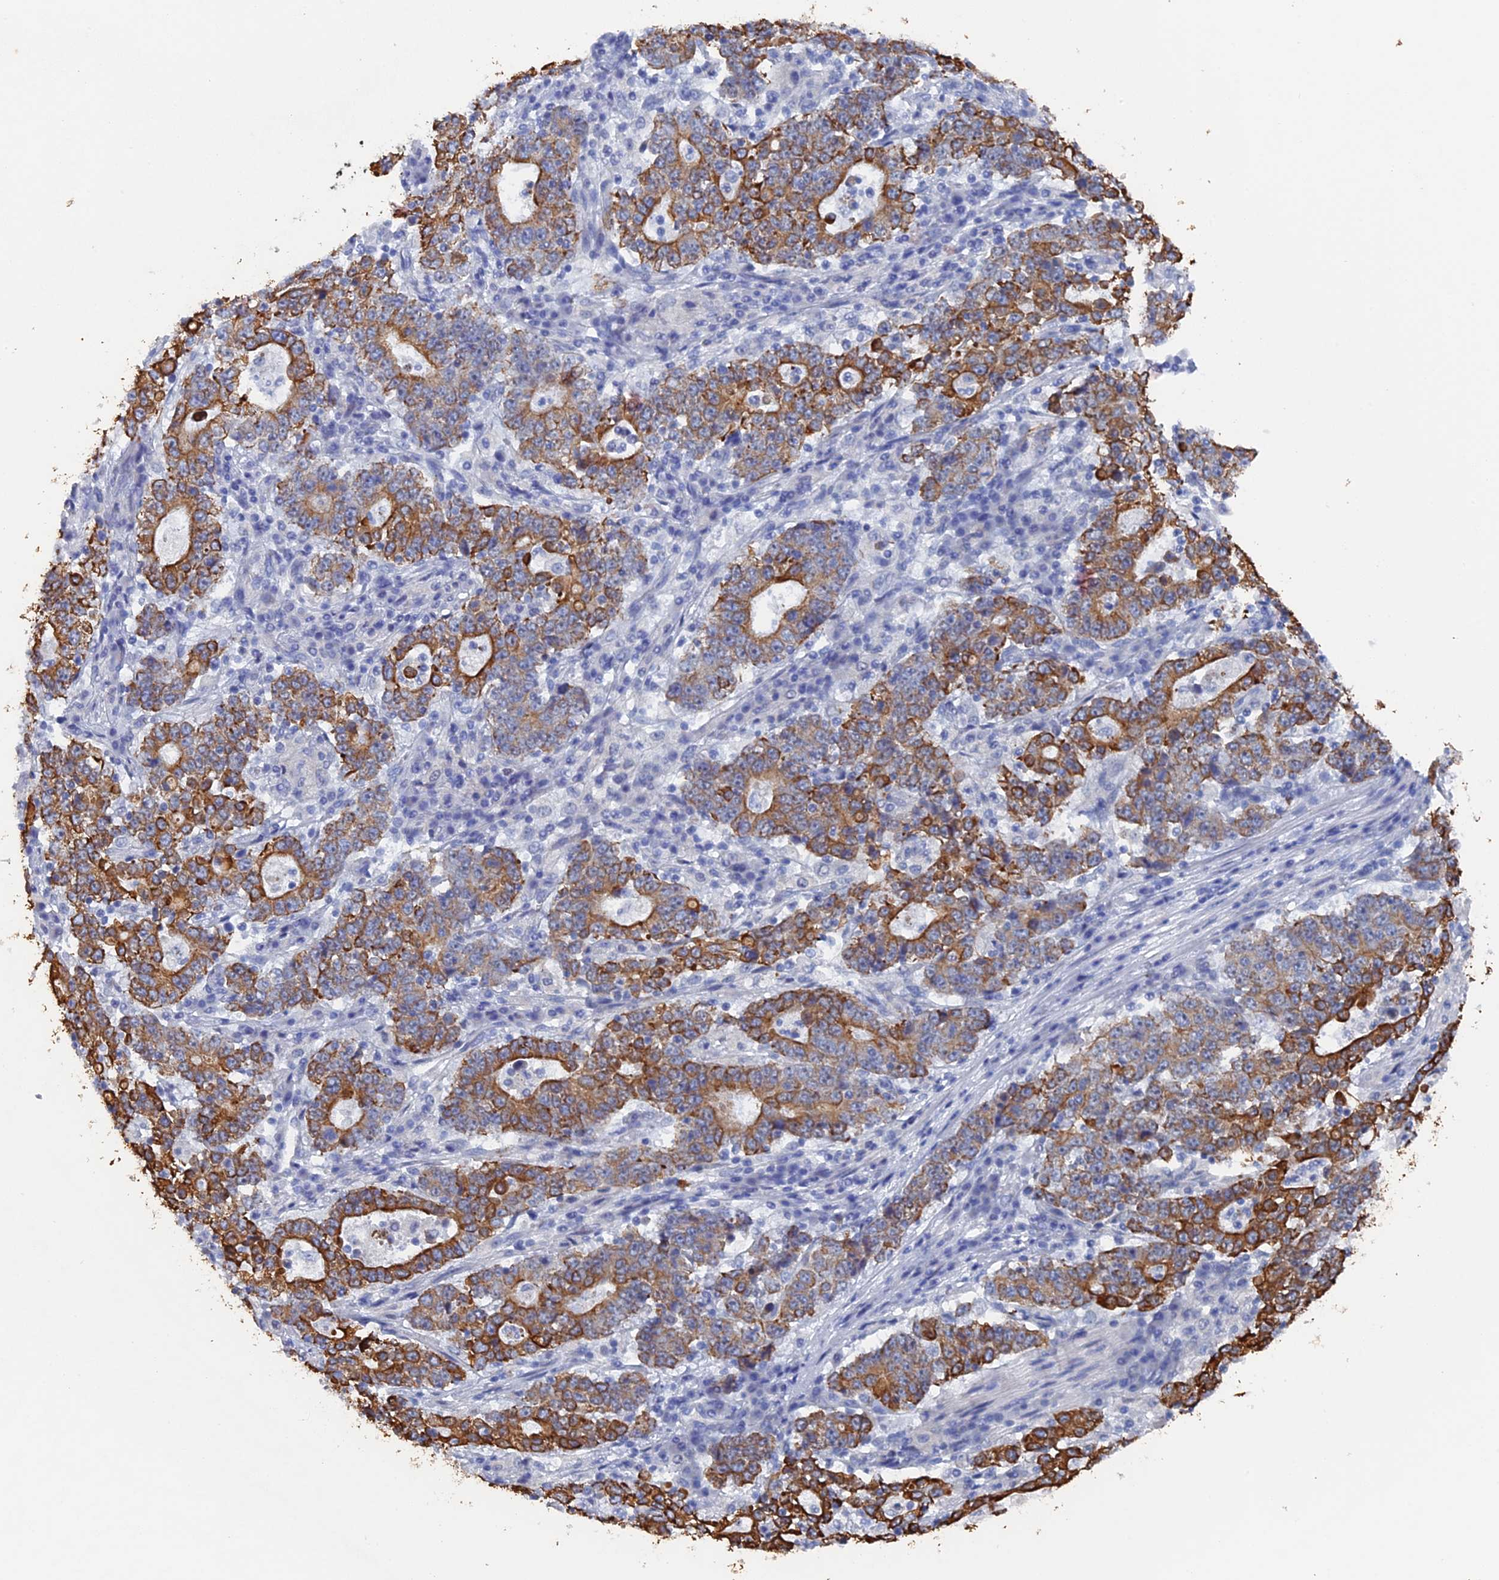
{"staining": {"intensity": "strong", "quantity": "25%-75%", "location": "cytoplasmic/membranous"}, "tissue": "stomach cancer", "cell_type": "Tumor cells", "image_type": "cancer", "snomed": [{"axis": "morphology", "description": "Adenocarcinoma, NOS"}, {"axis": "topography", "description": "Stomach"}], "caption": "This is a photomicrograph of IHC staining of adenocarcinoma (stomach), which shows strong expression in the cytoplasmic/membranous of tumor cells.", "gene": "SRFBP1", "patient": {"sex": "male", "age": 59}}